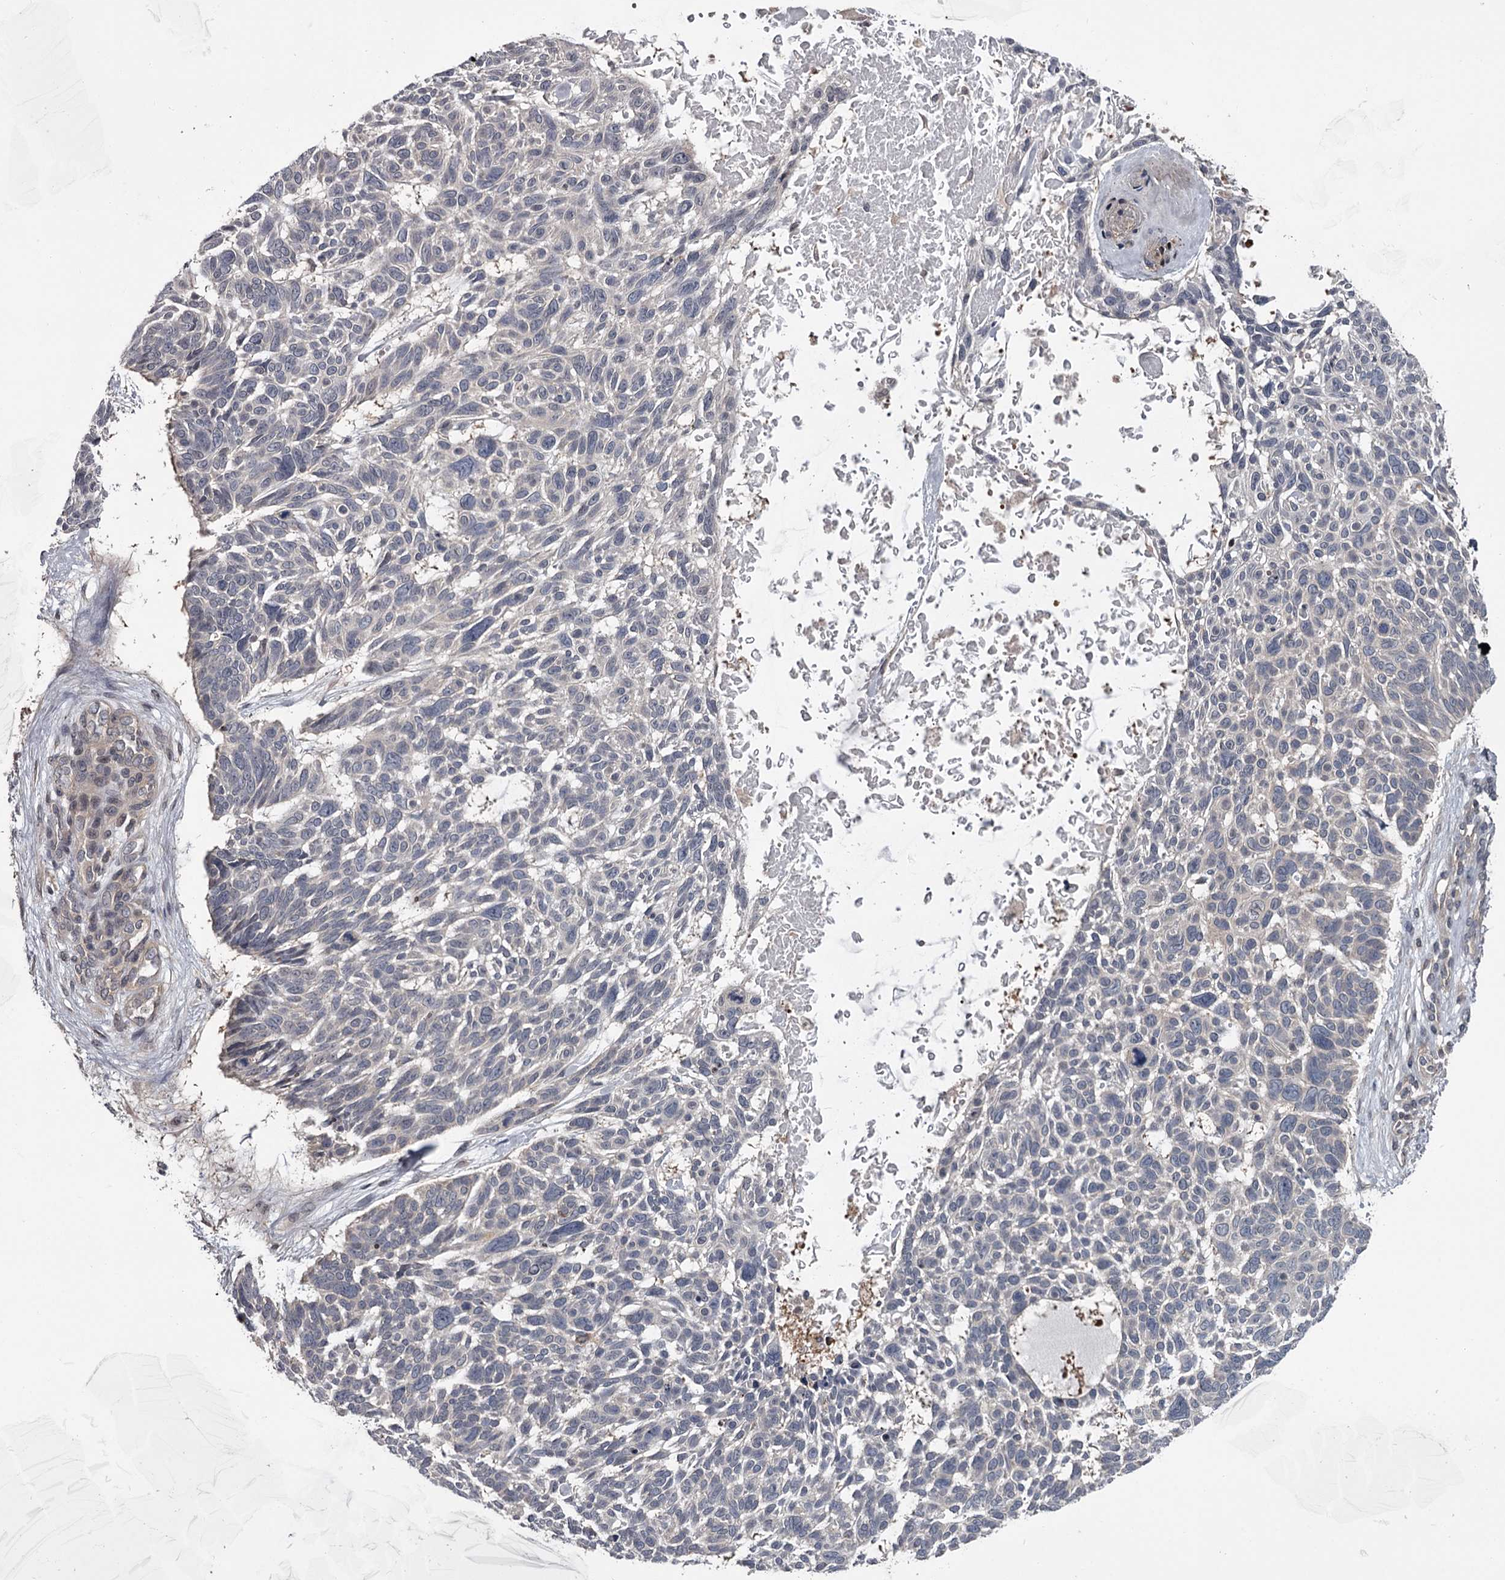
{"staining": {"intensity": "negative", "quantity": "none", "location": "none"}, "tissue": "skin cancer", "cell_type": "Tumor cells", "image_type": "cancer", "snomed": [{"axis": "morphology", "description": "Basal cell carcinoma"}, {"axis": "topography", "description": "Skin"}], "caption": "High magnification brightfield microscopy of basal cell carcinoma (skin) stained with DAB (3,3'-diaminobenzidine) (brown) and counterstained with hematoxylin (blue): tumor cells show no significant expression.", "gene": "DAO", "patient": {"sex": "male", "age": 88}}